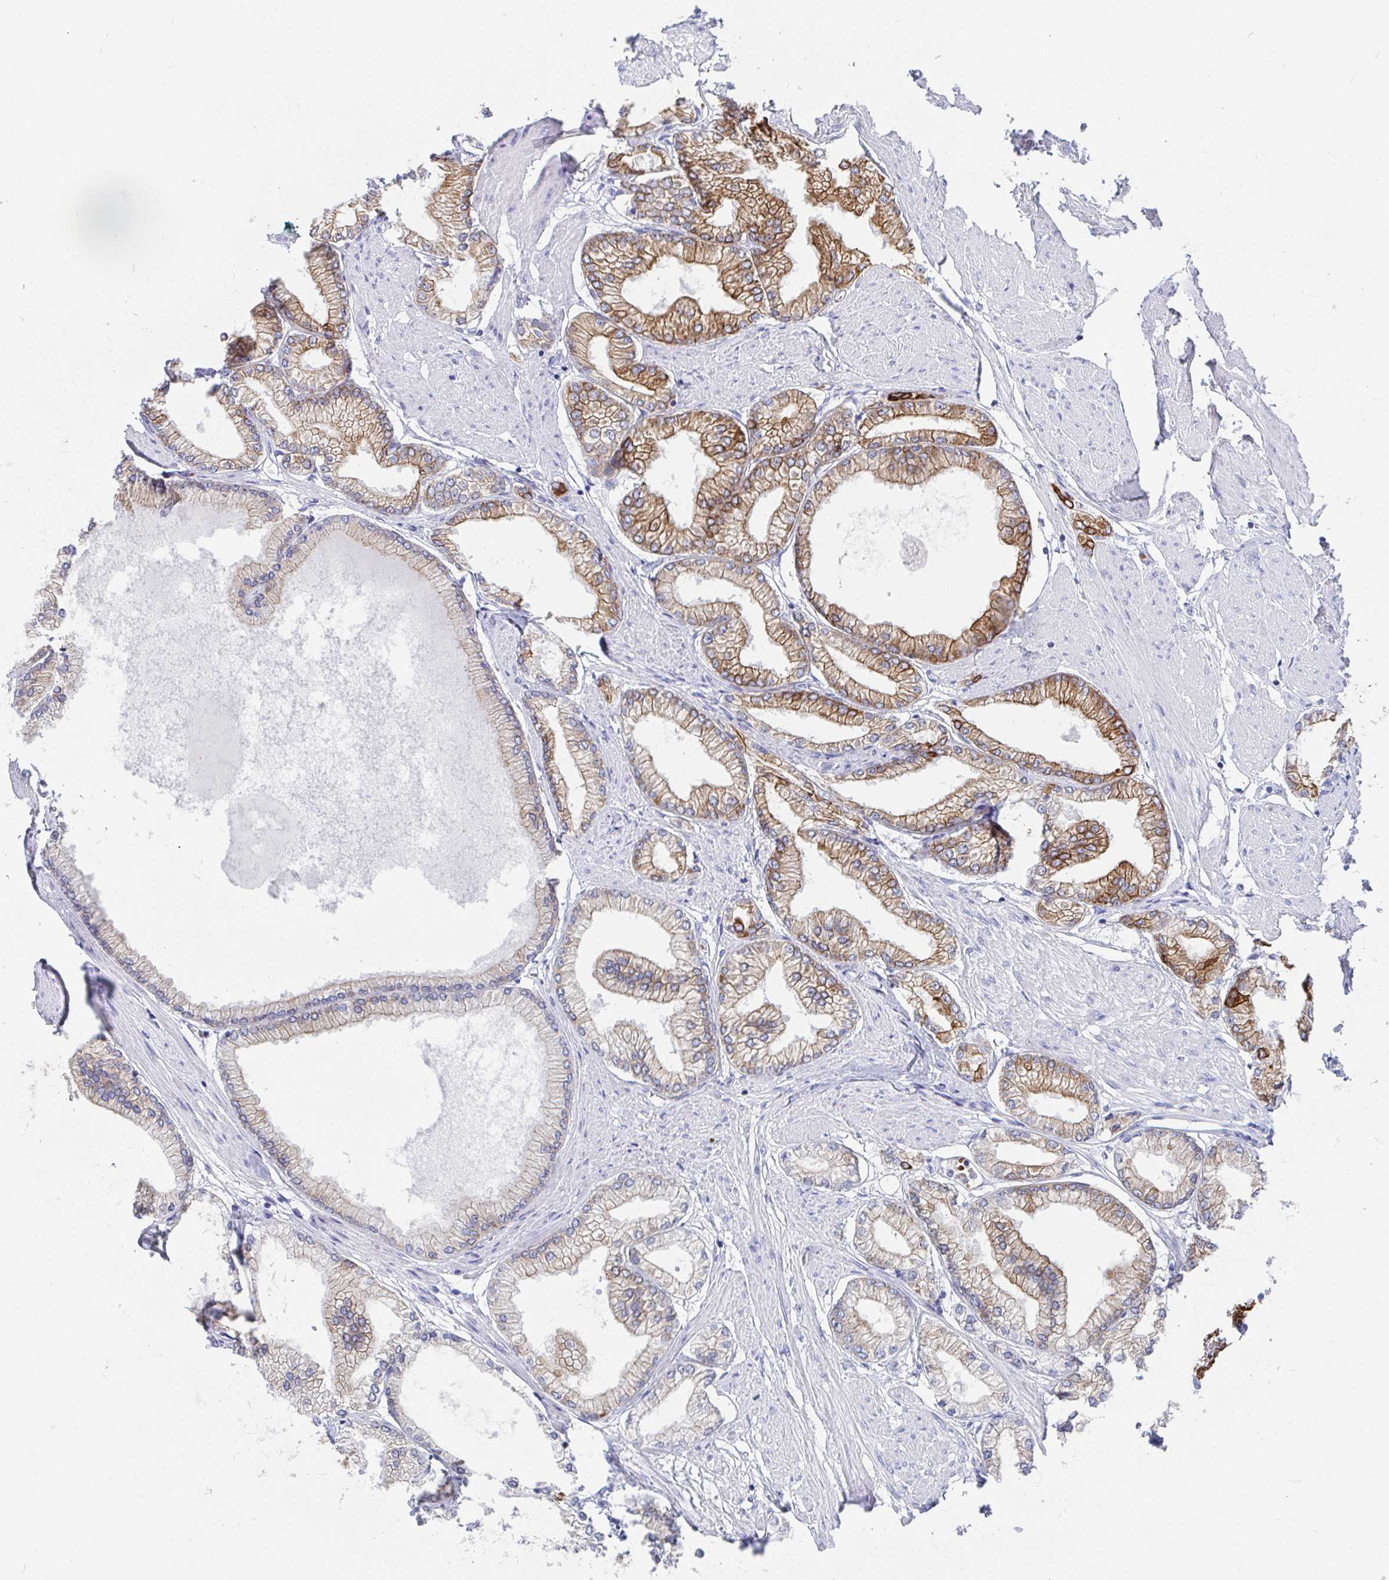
{"staining": {"intensity": "moderate", "quantity": "25%-75%", "location": "cytoplasmic/membranous"}, "tissue": "prostate cancer", "cell_type": "Tumor cells", "image_type": "cancer", "snomed": [{"axis": "morphology", "description": "Adenocarcinoma, High grade"}, {"axis": "topography", "description": "Prostate"}], "caption": "A photomicrograph showing moderate cytoplasmic/membranous staining in approximately 25%-75% of tumor cells in prostate cancer, as visualized by brown immunohistochemical staining.", "gene": "CLDN8", "patient": {"sex": "male", "age": 68}}